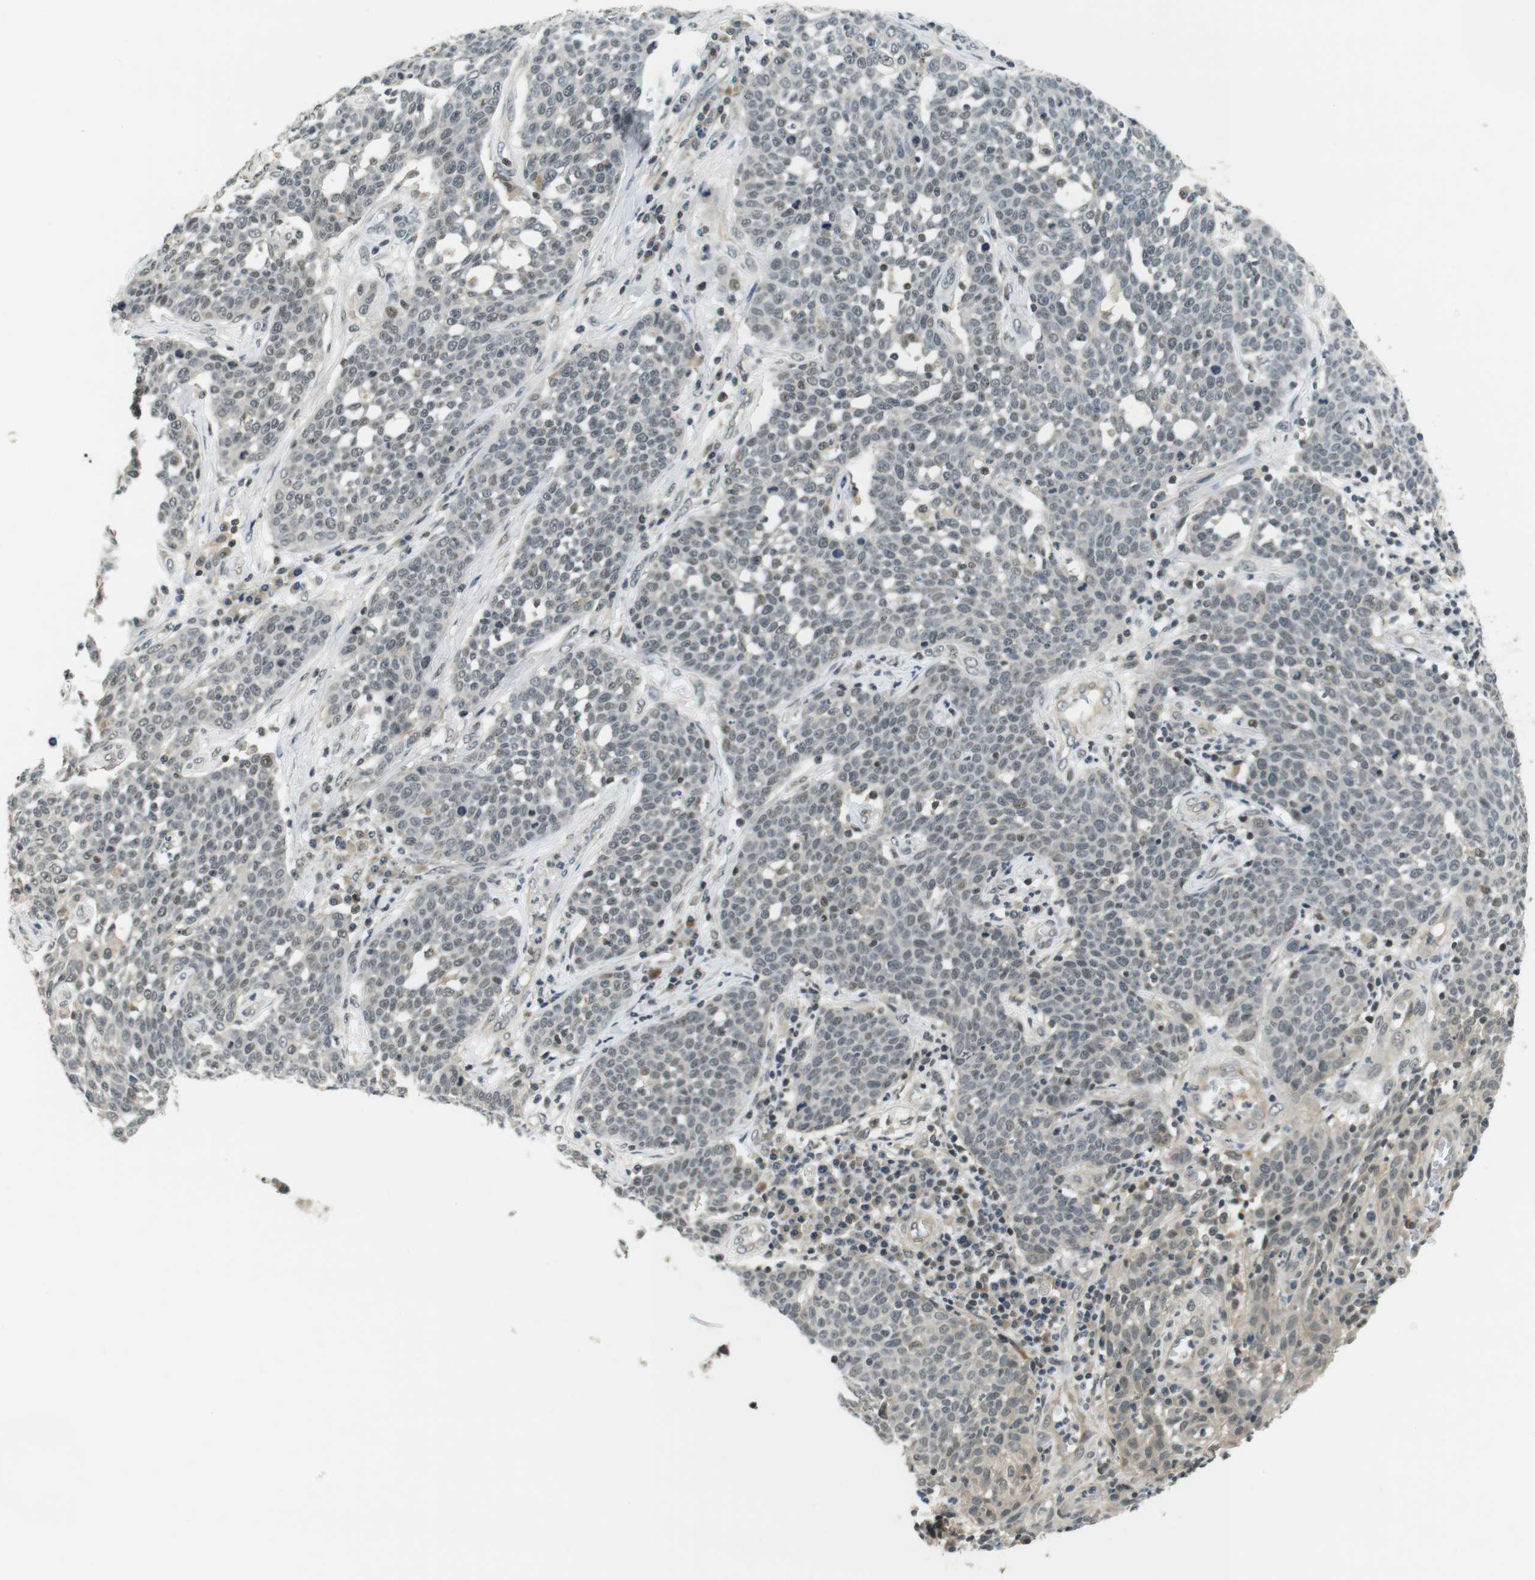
{"staining": {"intensity": "weak", "quantity": "<25%", "location": "nuclear"}, "tissue": "cervical cancer", "cell_type": "Tumor cells", "image_type": "cancer", "snomed": [{"axis": "morphology", "description": "Squamous cell carcinoma, NOS"}, {"axis": "topography", "description": "Cervix"}], "caption": "Photomicrograph shows no significant protein positivity in tumor cells of squamous cell carcinoma (cervical).", "gene": "BRD4", "patient": {"sex": "female", "age": 34}}